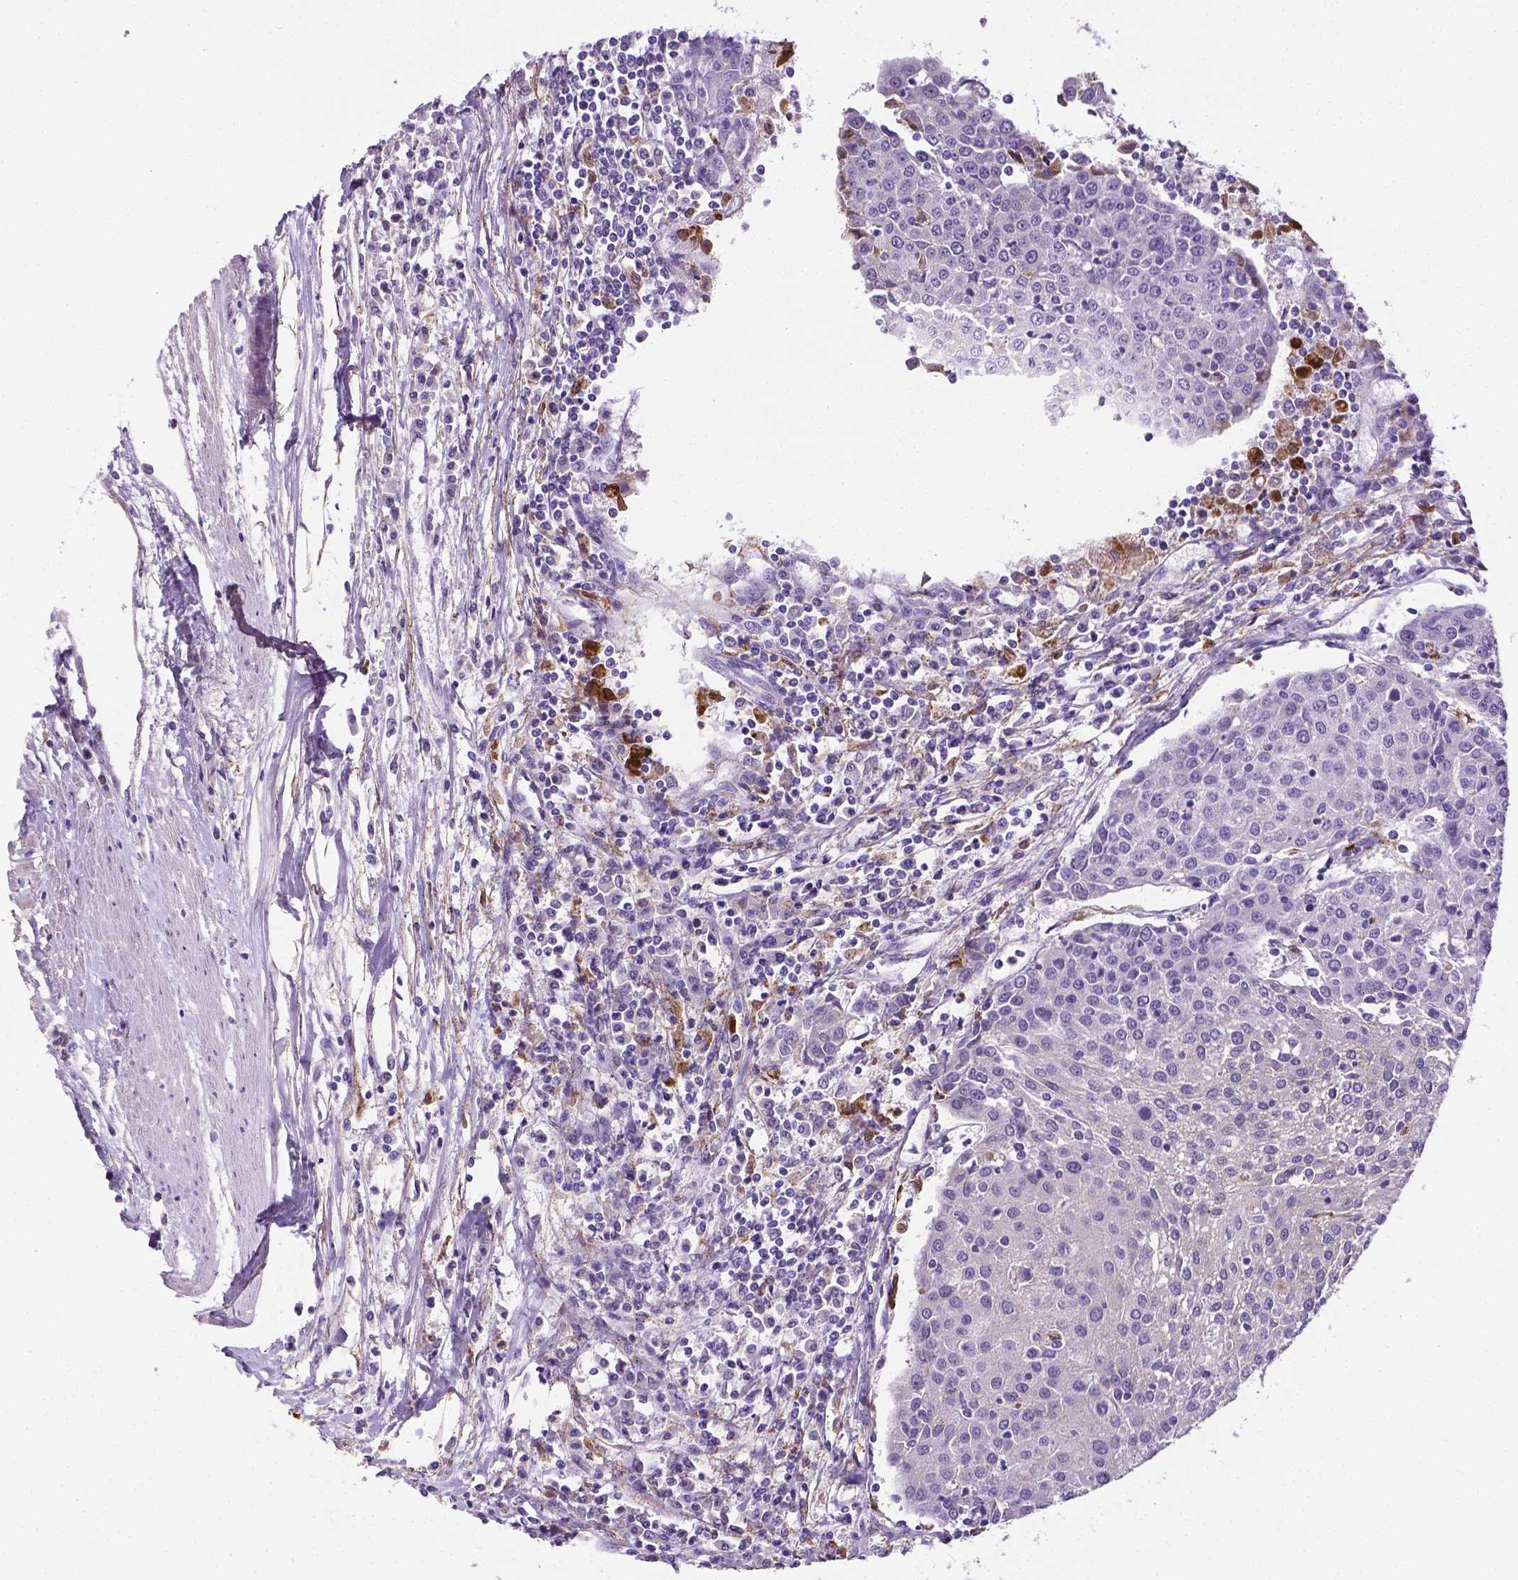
{"staining": {"intensity": "negative", "quantity": "none", "location": "none"}, "tissue": "urothelial cancer", "cell_type": "Tumor cells", "image_type": "cancer", "snomed": [{"axis": "morphology", "description": "Urothelial carcinoma, High grade"}, {"axis": "topography", "description": "Urinary bladder"}], "caption": "DAB (3,3'-diaminobenzidine) immunohistochemical staining of human urothelial cancer exhibits no significant staining in tumor cells.", "gene": "APOE", "patient": {"sex": "female", "age": 85}}